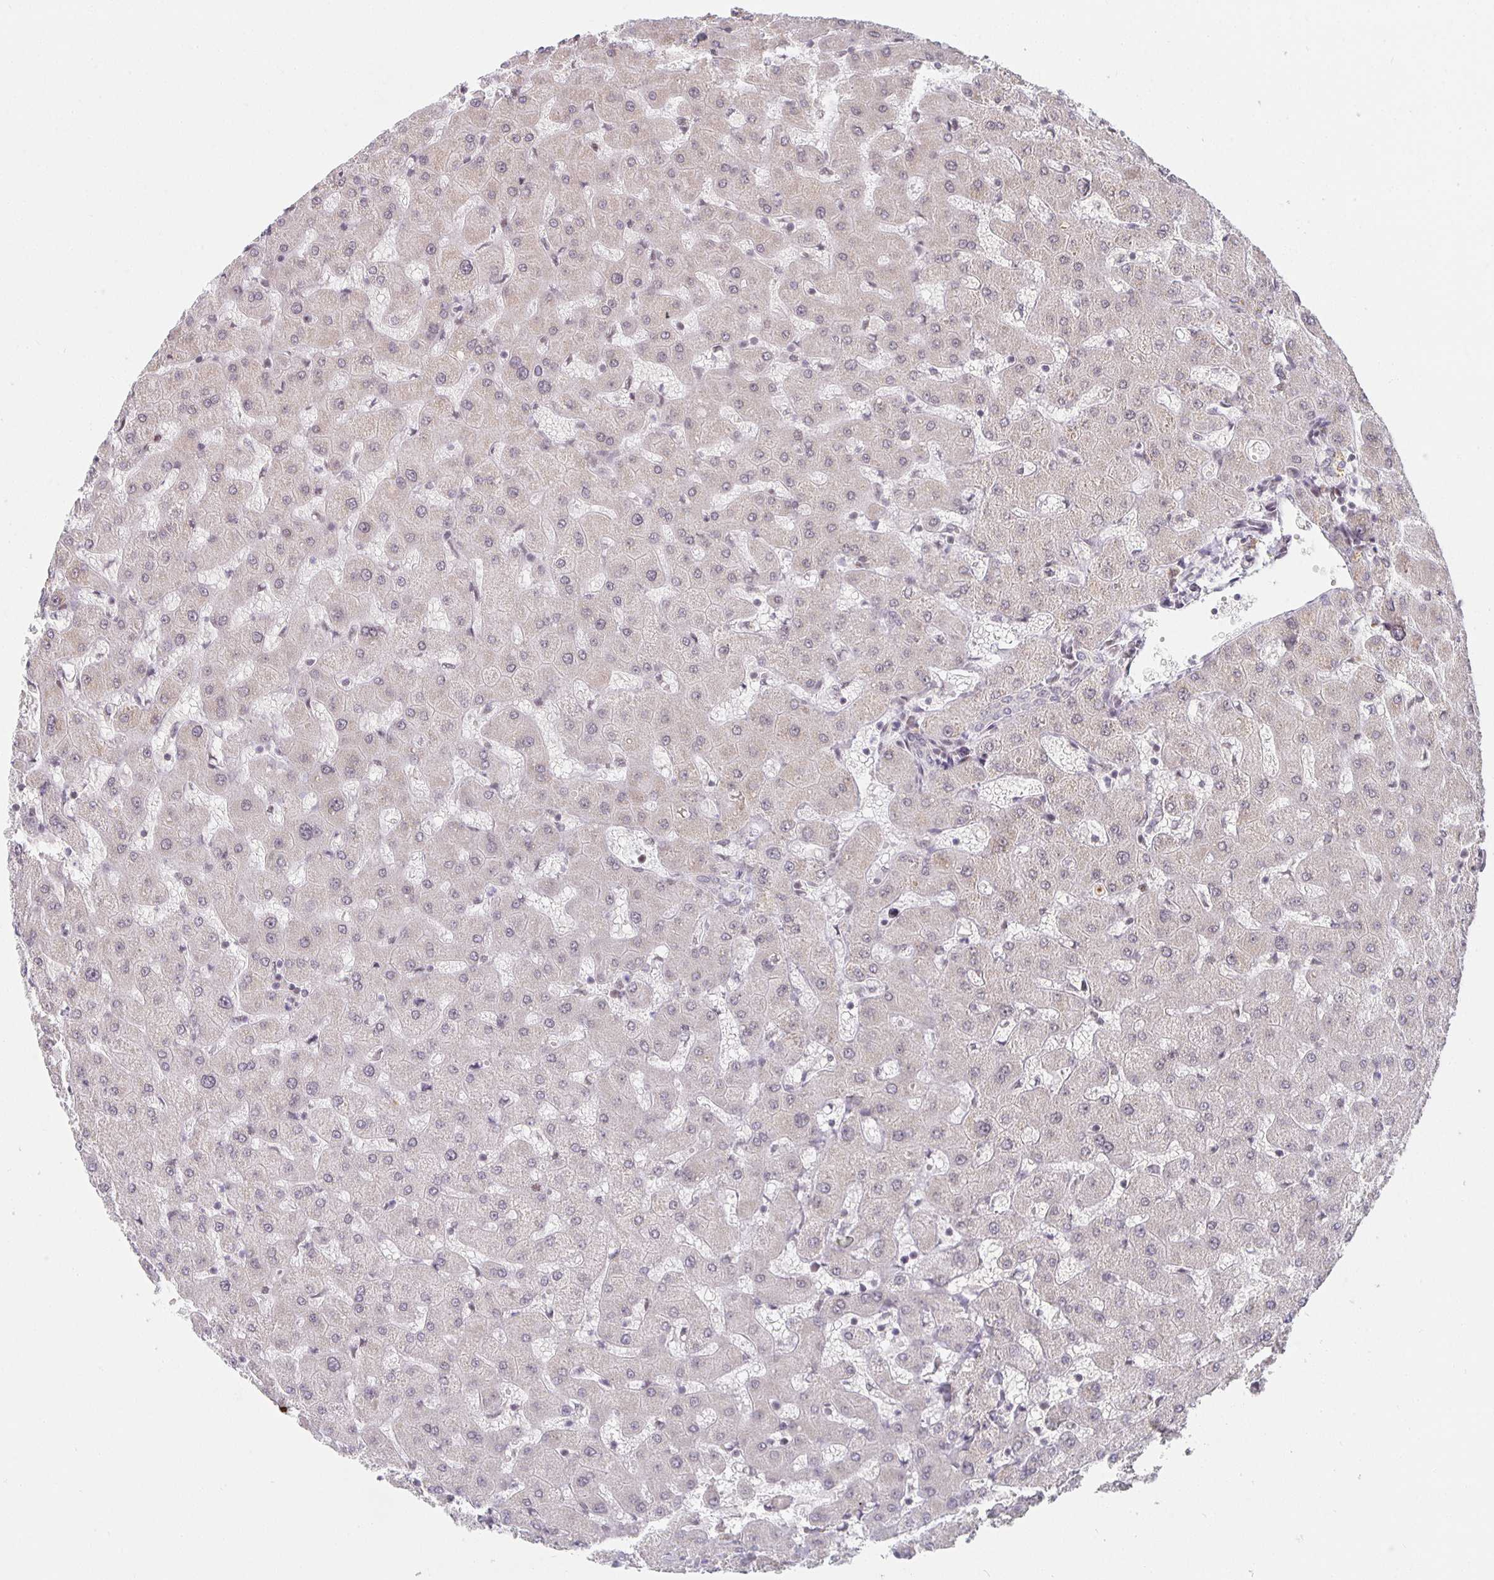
{"staining": {"intensity": "negative", "quantity": "none", "location": "none"}, "tissue": "liver", "cell_type": "Cholangiocytes", "image_type": "normal", "snomed": [{"axis": "morphology", "description": "Normal tissue, NOS"}, {"axis": "topography", "description": "Liver"}], "caption": "Immunohistochemical staining of benign human liver displays no significant staining in cholangiocytes. (IHC, brightfield microscopy, high magnification).", "gene": "SMARCA2", "patient": {"sex": "female", "age": 63}}